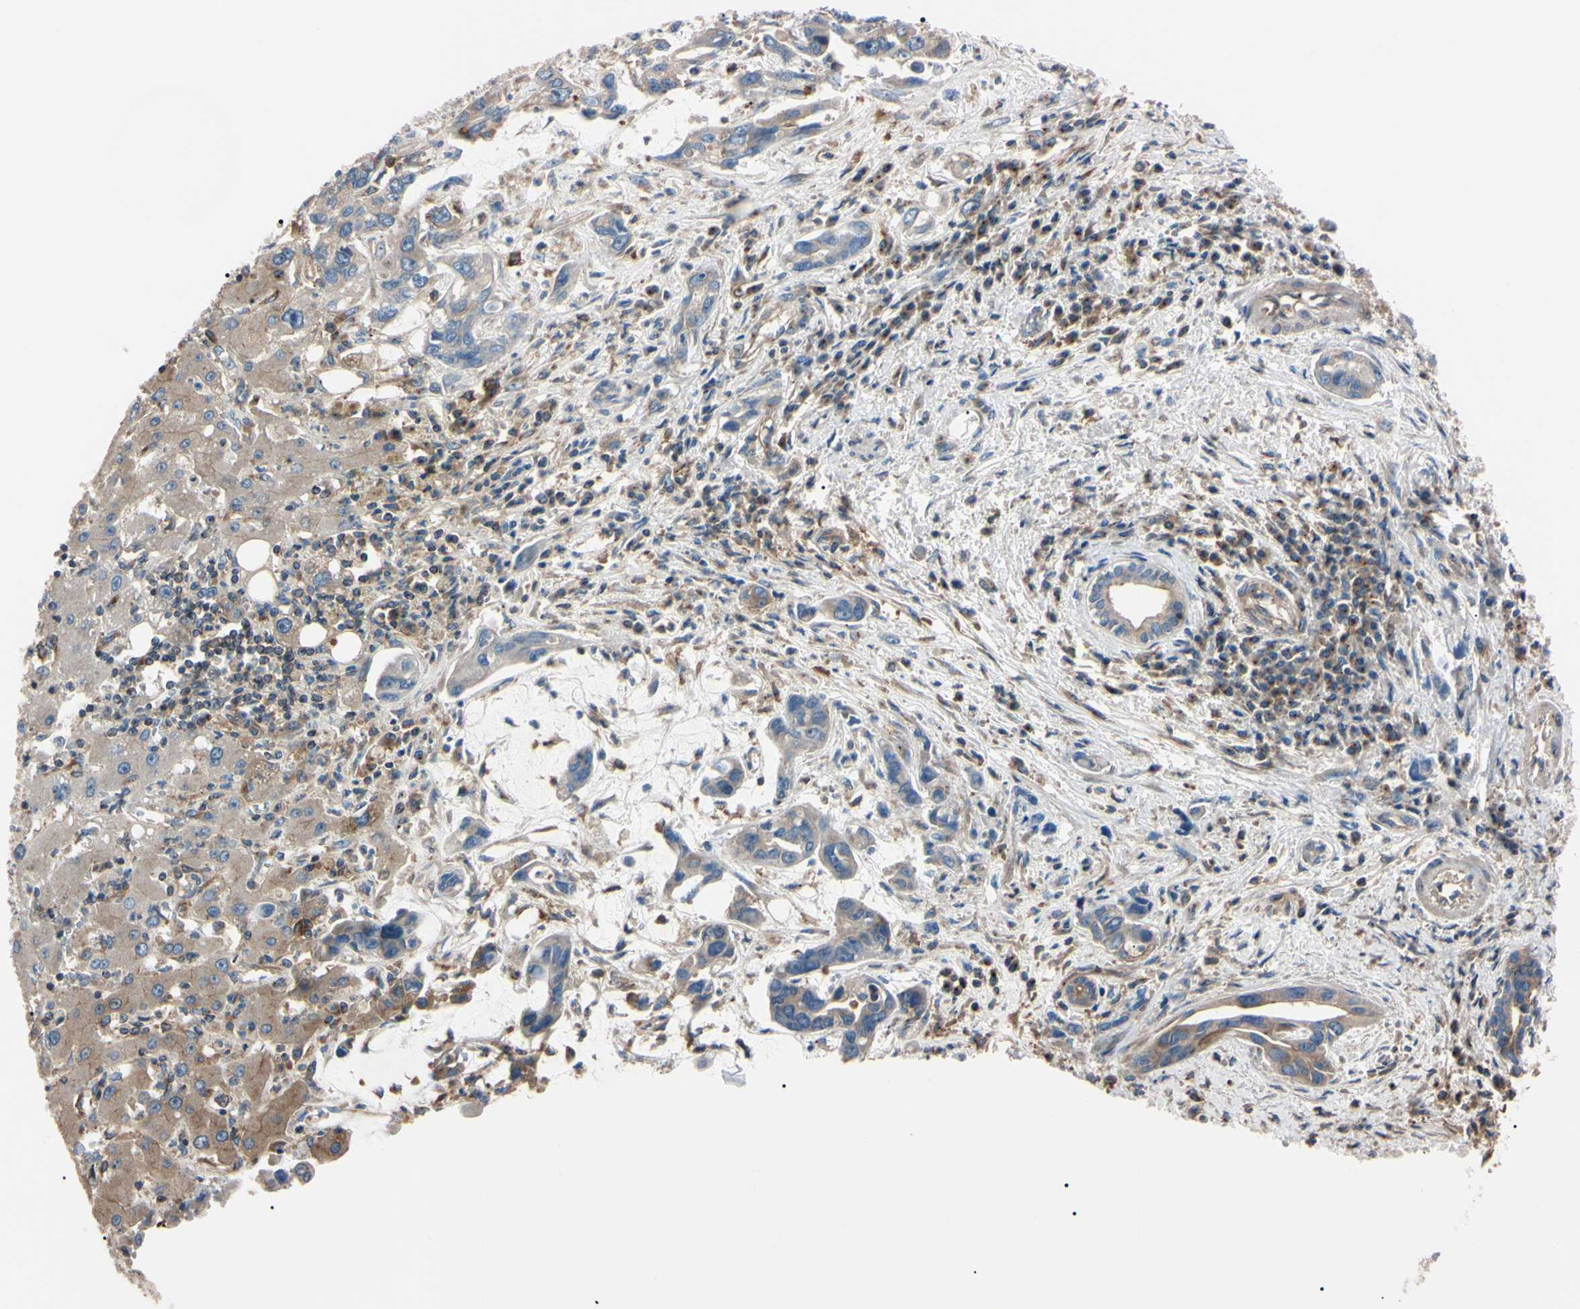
{"staining": {"intensity": "weak", "quantity": ">75%", "location": "cytoplasmic/membranous"}, "tissue": "liver cancer", "cell_type": "Tumor cells", "image_type": "cancer", "snomed": [{"axis": "morphology", "description": "Cholangiocarcinoma"}, {"axis": "topography", "description": "Liver"}], "caption": "This micrograph exhibits IHC staining of cholangiocarcinoma (liver), with low weak cytoplasmic/membranous expression in approximately >75% of tumor cells.", "gene": "PRKACA", "patient": {"sex": "female", "age": 65}}